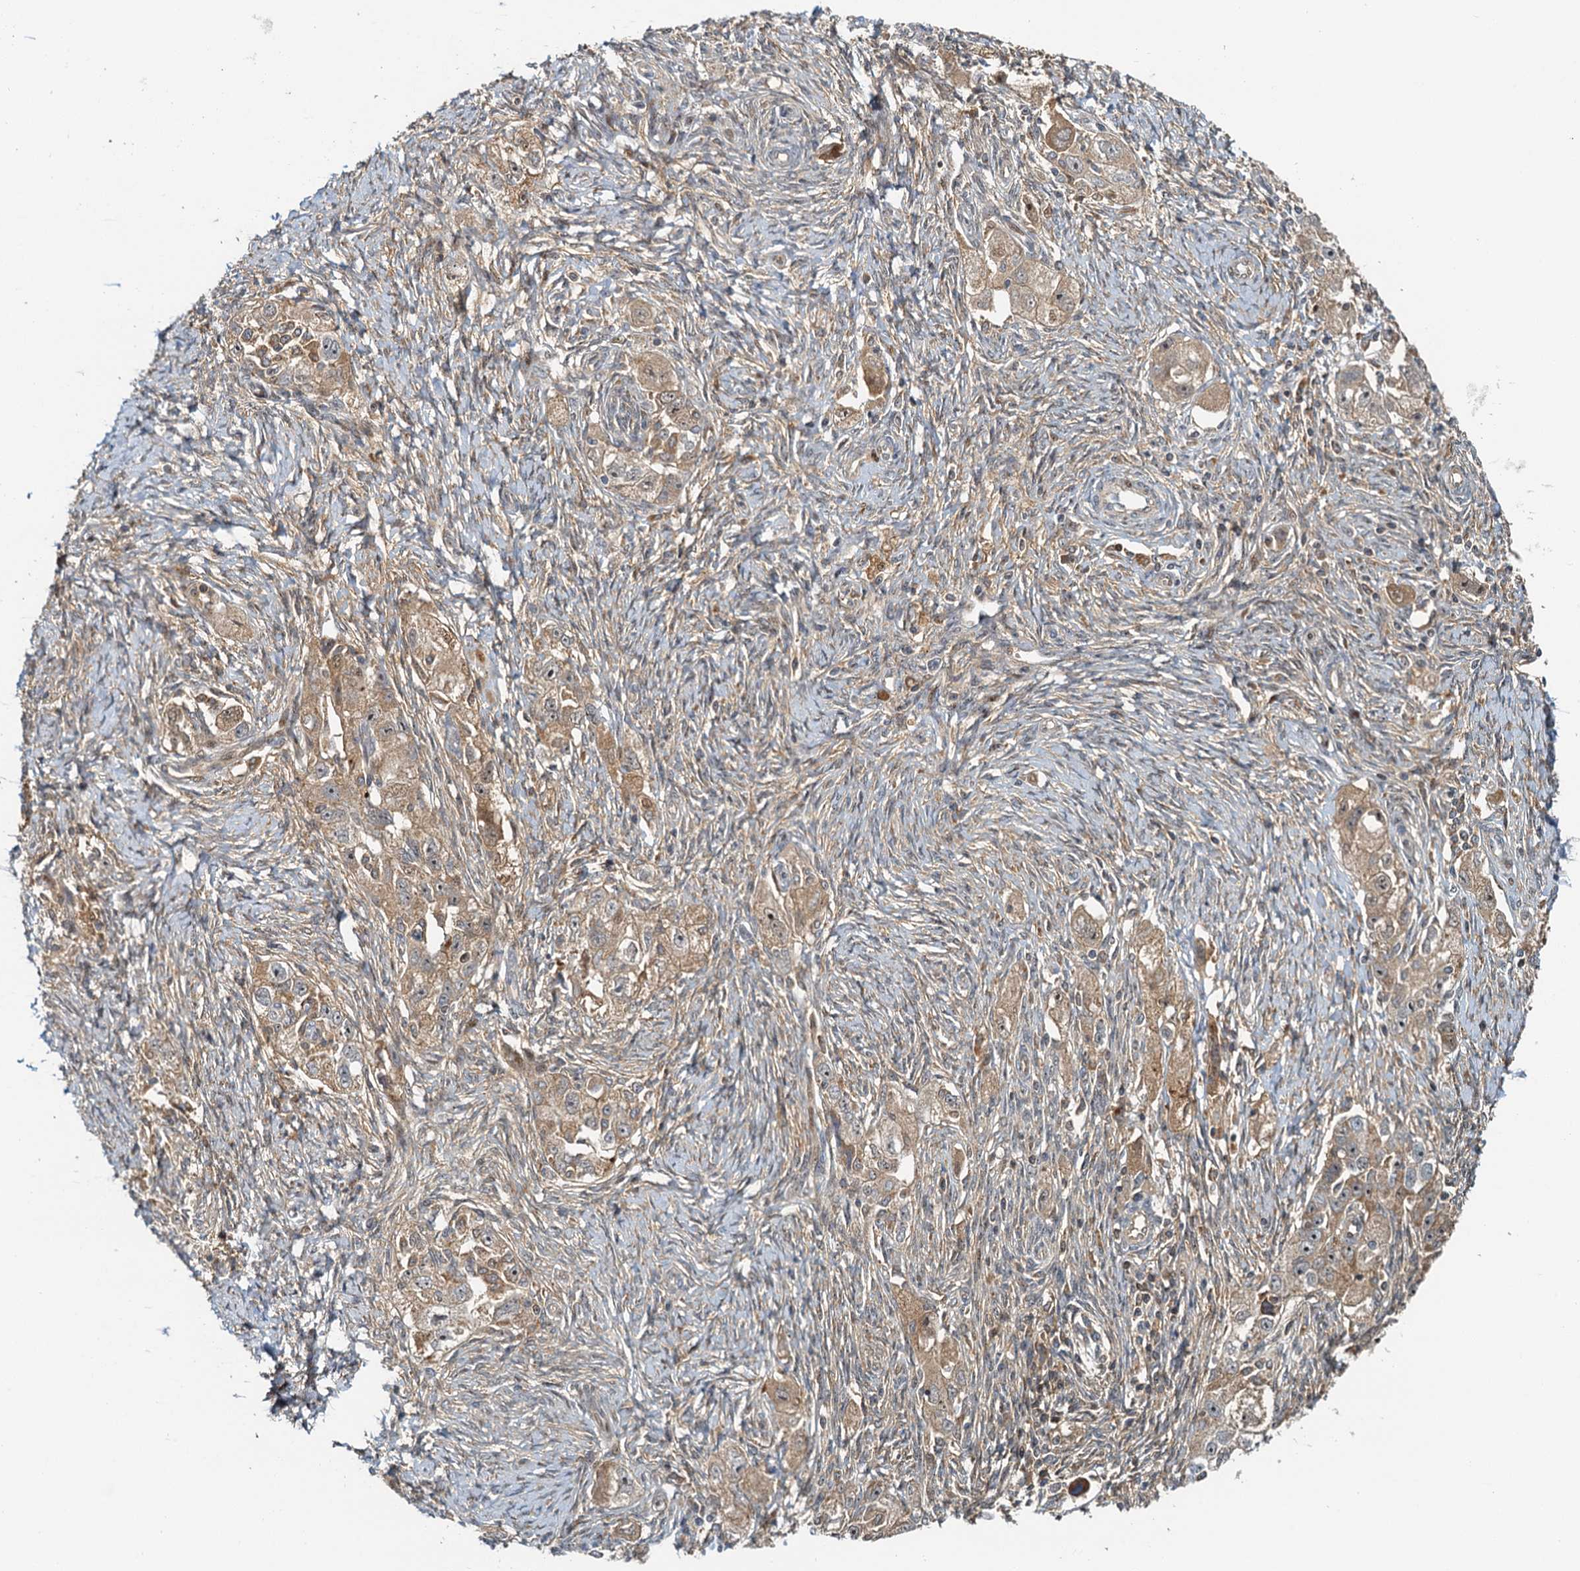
{"staining": {"intensity": "moderate", "quantity": ">75%", "location": "cytoplasmic/membranous"}, "tissue": "ovarian cancer", "cell_type": "Tumor cells", "image_type": "cancer", "snomed": [{"axis": "morphology", "description": "Carcinoma, NOS"}, {"axis": "morphology", "description": "Cystadenocarcinoma, serous, NOS"}, {"axis": "topography", "description": "Ovary"}], "caption": "Human serous cystadenocarcinoma (ovarian) stained with a protein marker displays moderate staining in tumor cells.", "gene": "TOLLIP", "patient": {"sex": "female", "age": 69}}